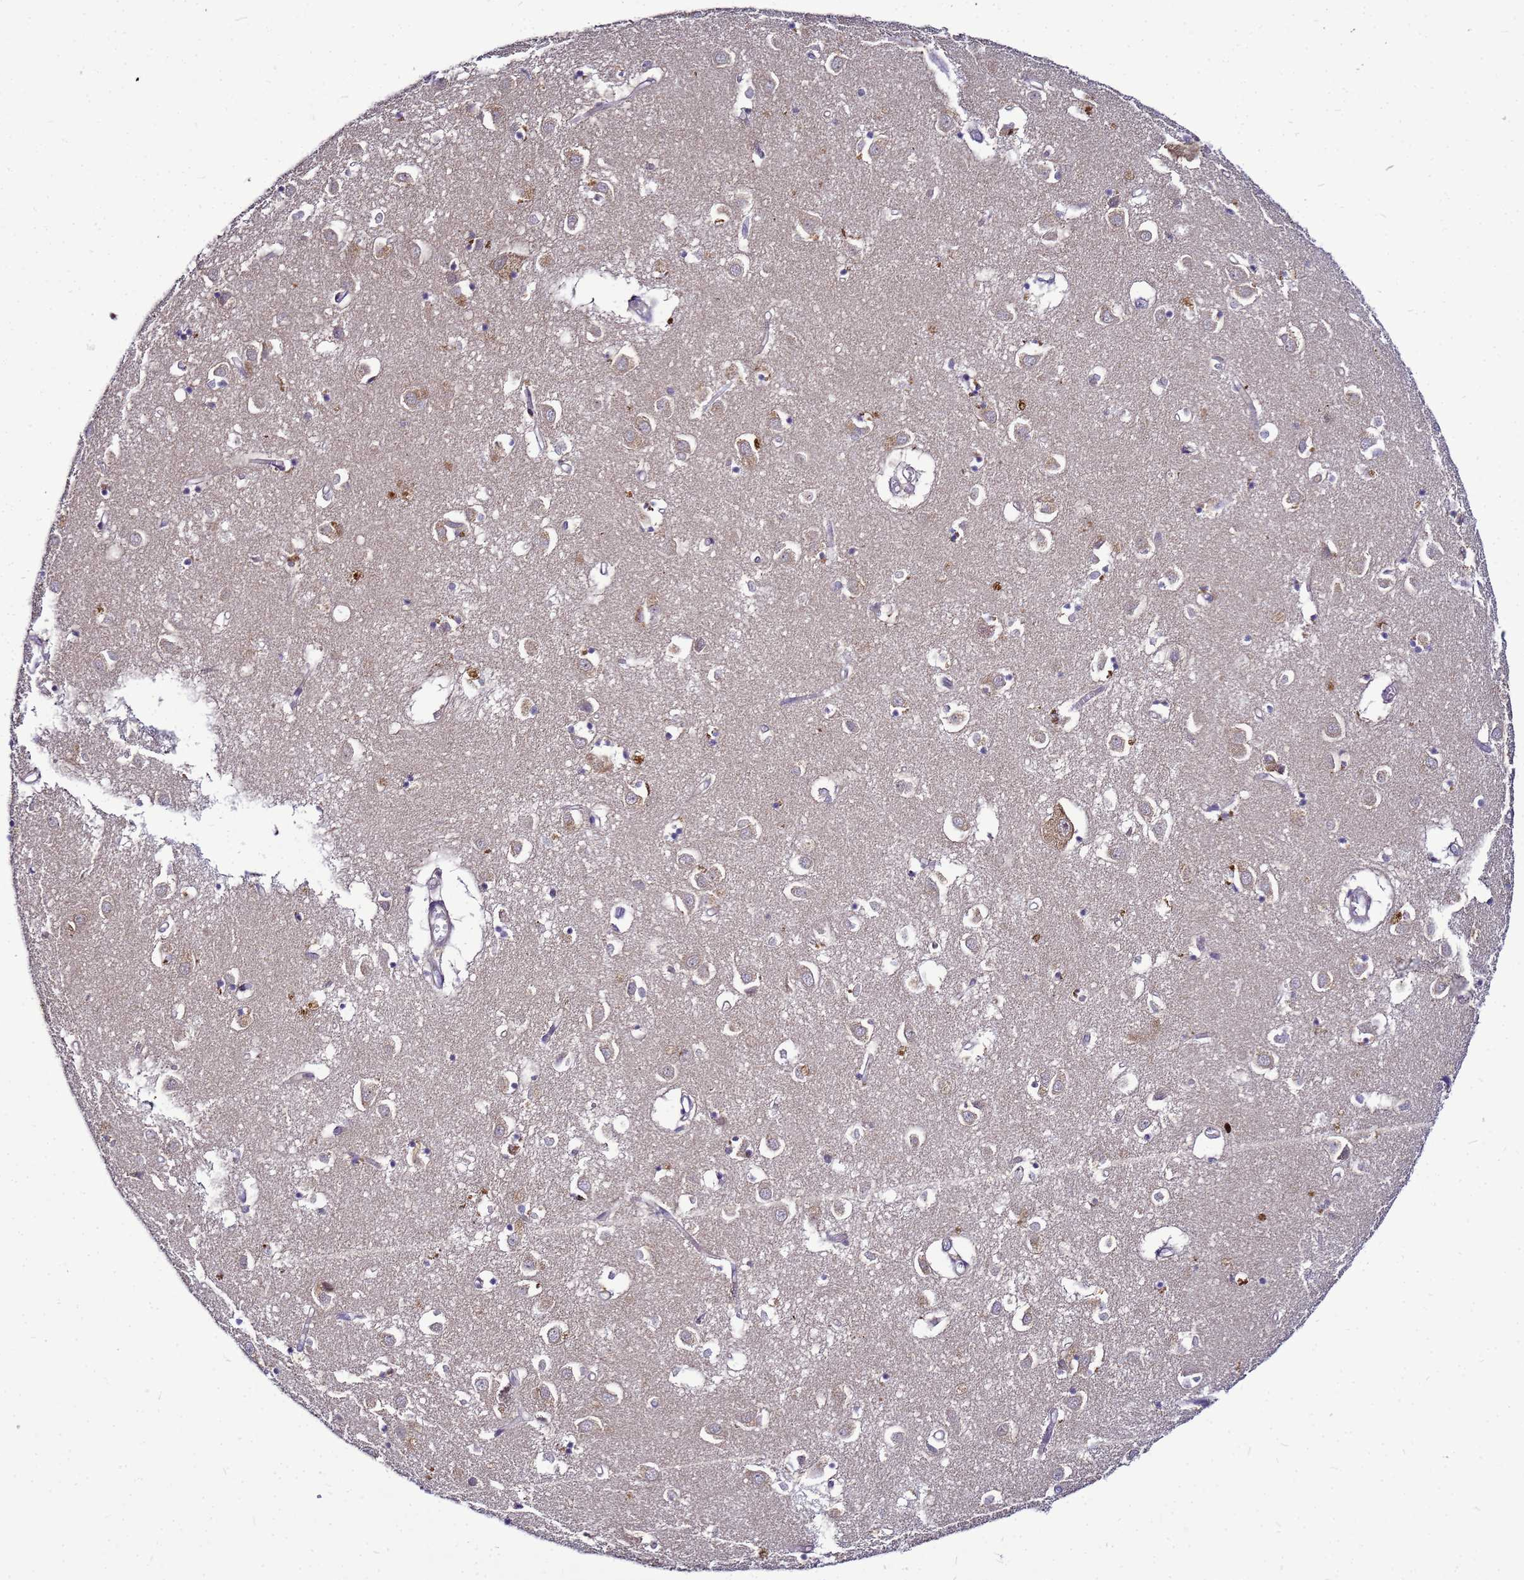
{"staining": {"intensity": "negative", "quantity": "none", "location": "none"}, "tissue": "caudate", "cell_type": "Glial cells", "image_type": "normal", "snomed": [{"axis": "morphology", "description": "Normal tissue, NOS"}, {"axis": "topography", "description": "Lateral ventricle wall"}], "caption": "This is a histopathology image of IHC staining of normal caudate, which shows no positivity in glial cells. (DAB IHC, high magnification).", "gene": "SAT1", "patient": {"sex": "male", "age": 70}}